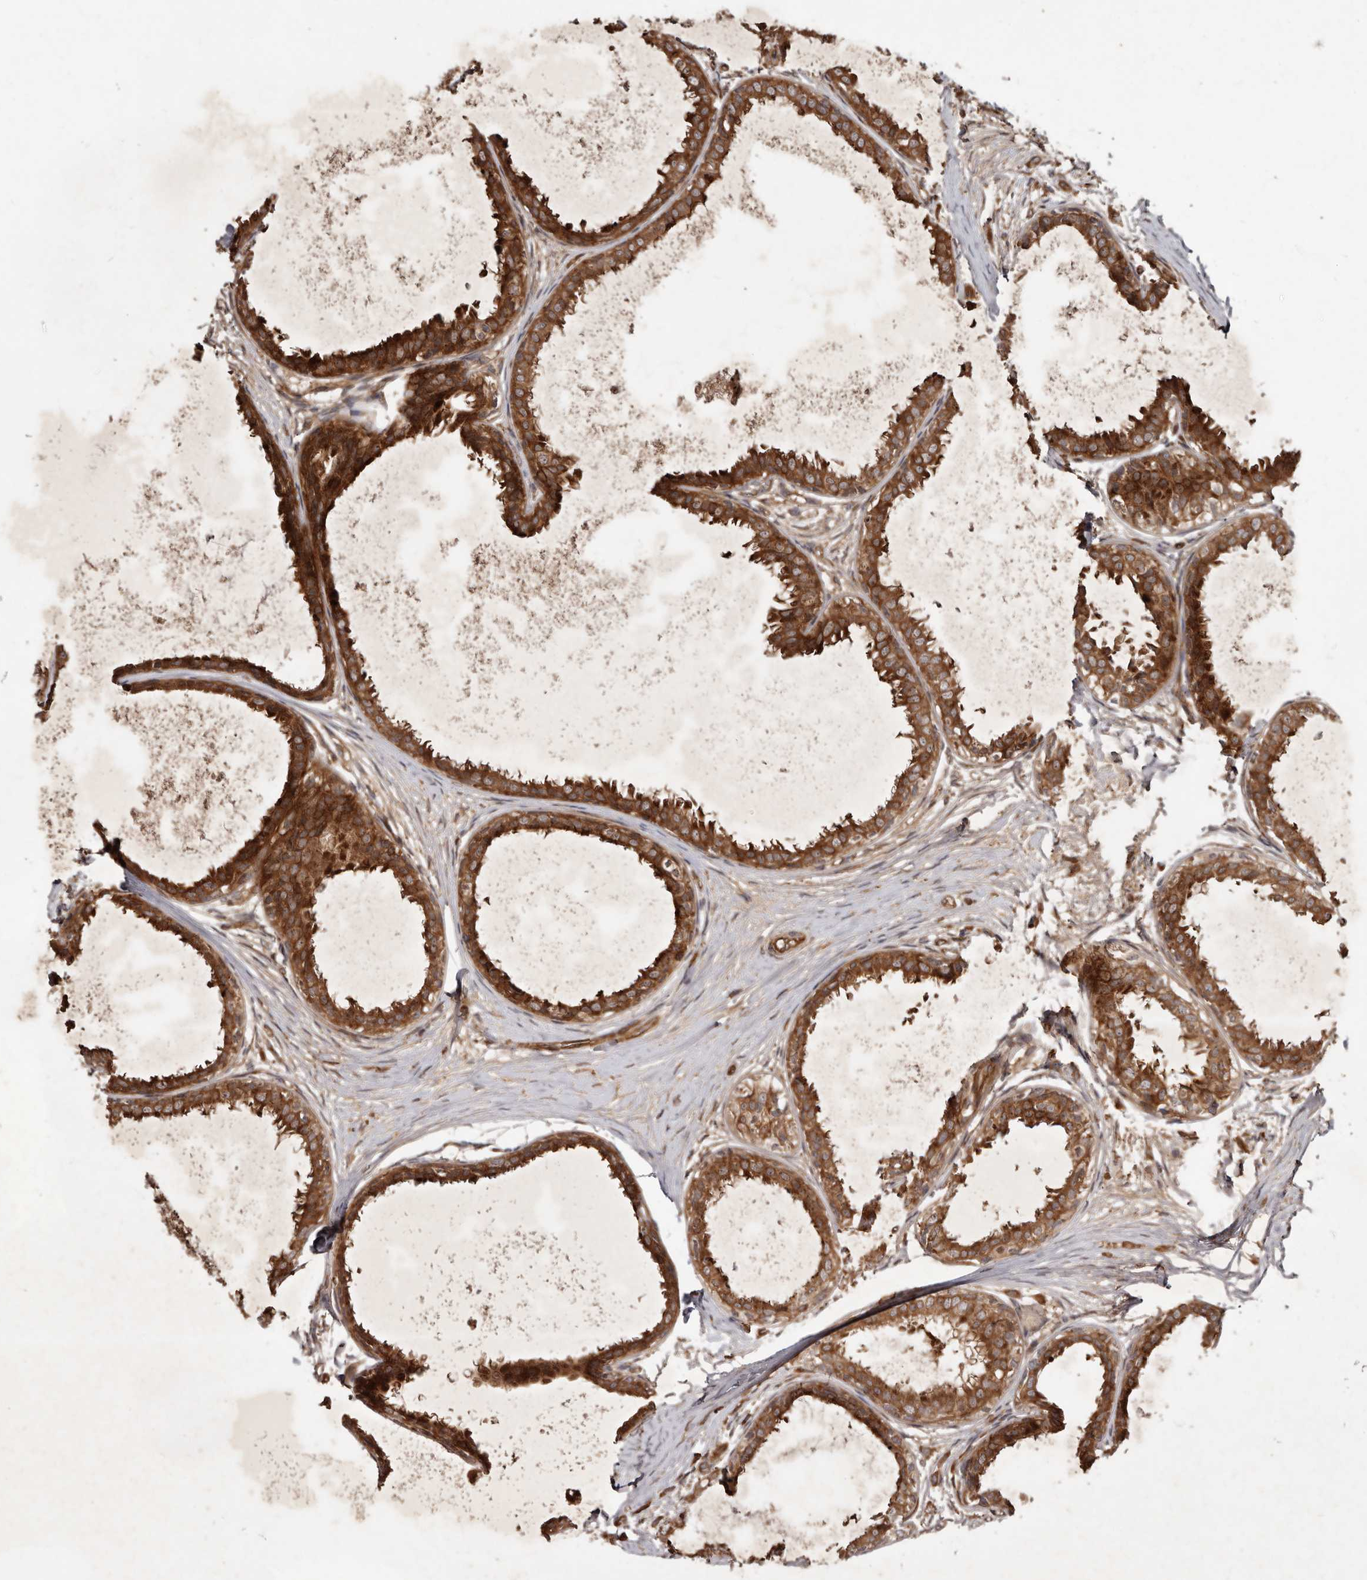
{"staining": {"intensity": "moderate", "quantity": ">75%", "location": "cytoplasmic/membranous"}, "tissue": "breast cancer", "cell_type": "Tumor cells", "image_type": "cancer", "snomed": [{"axis": "morphology", "description": "Normal tissue, NOS"}, {"axis": "morphology", "description": "Lobular carcinoma"}, {"axis": "topography", "description": "Breast"}], "caption": "Breast lobular carcinoma stained for a protein exhibits moderate cytoplasmic/membranous positivity in tumor cells.", "gene": "STK36", "patient": {"sex": "female", "age": 47}}